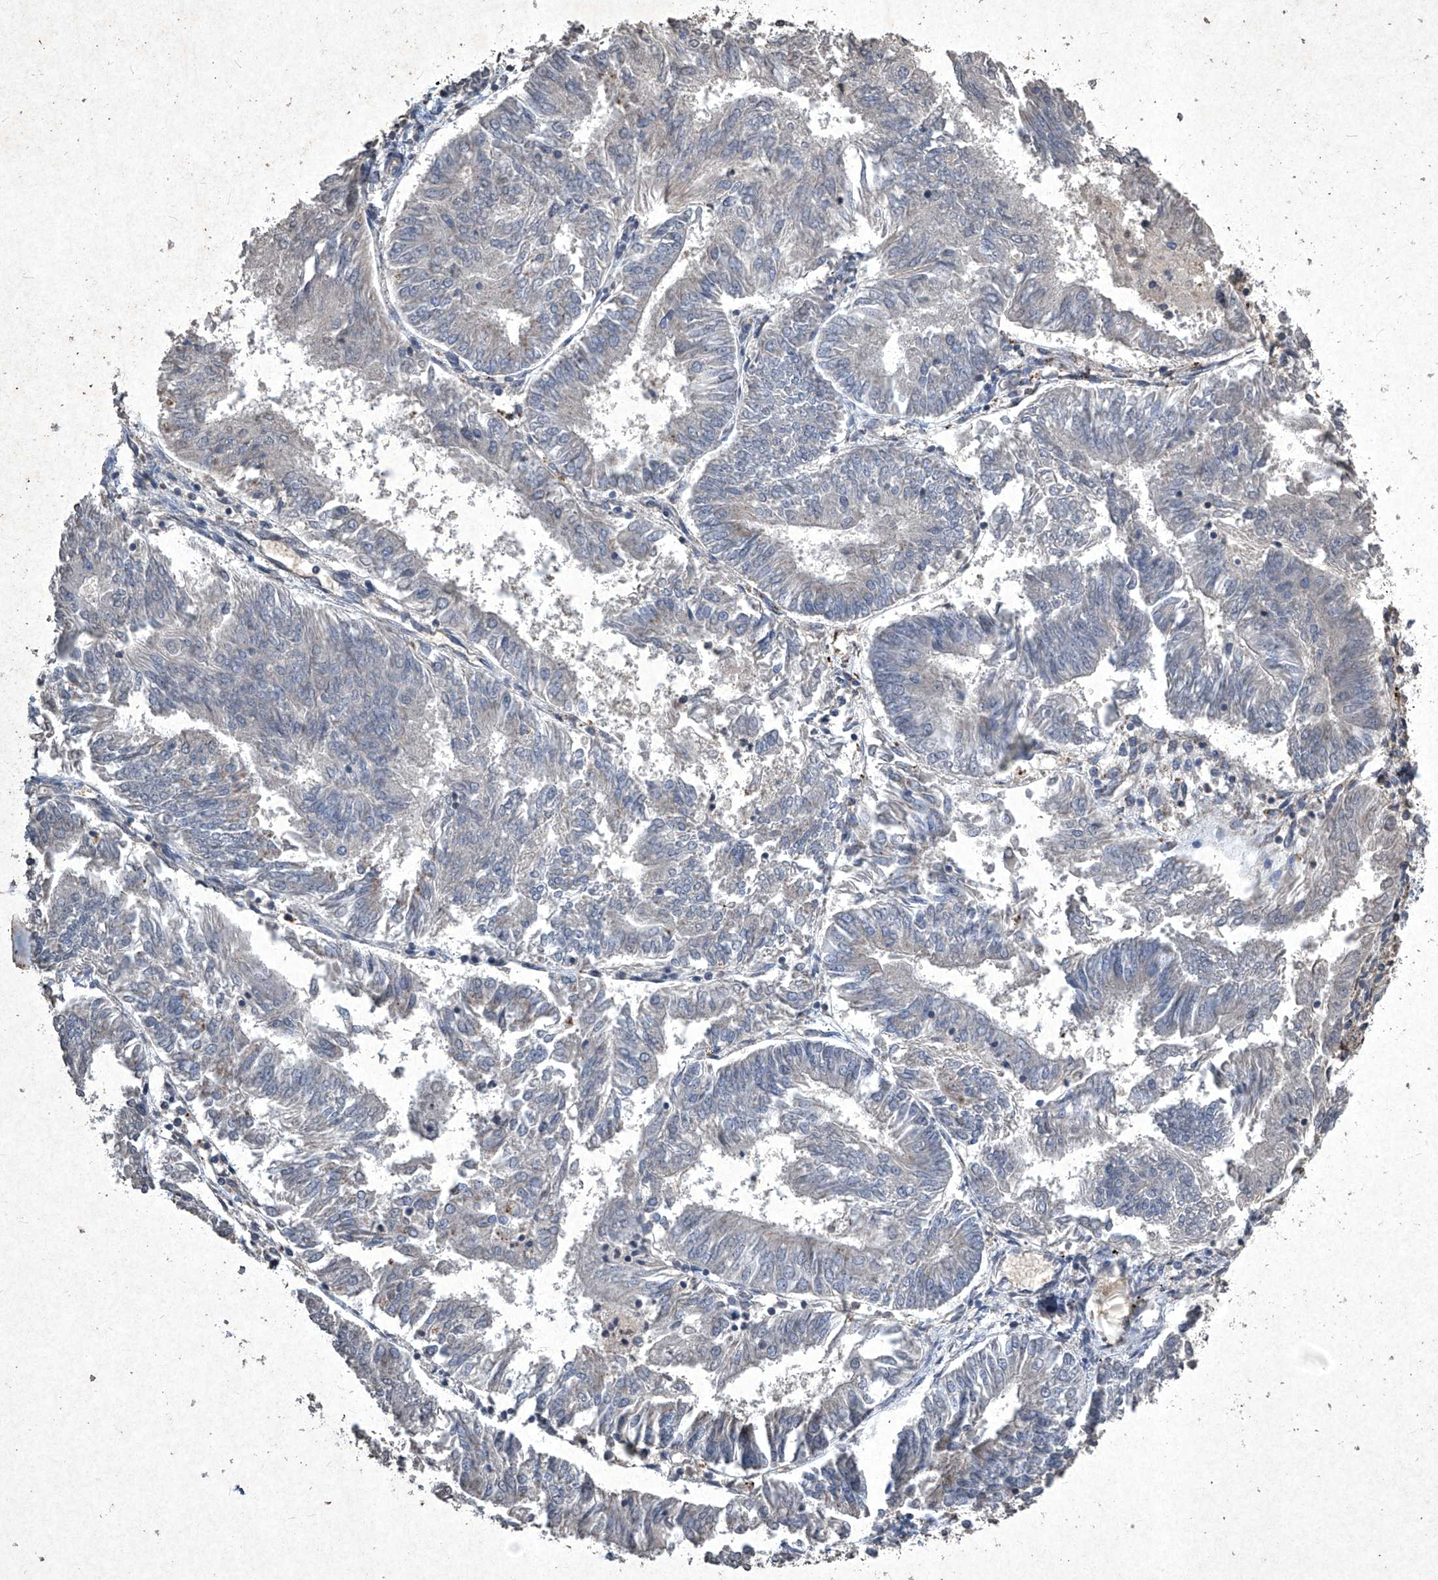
{"staining": {"intensity": "negative", "quantity": "none", "location": "none"}, "tissue": "endometrial cancer", "cell_type": "Tumor cells", "image_type": "cancer", "snomed": [{"axis": "morphology", "description": "Adenocarcinoma, NOS"}, {"axis": "topography", "description": "Endometrium"}], "caption": "Immunohistochemistry (IHC) of endometrial cancer reveals no staining in tumor cells.", "gene": "MED16", "patient": {"sex": "female", "age": 58}}